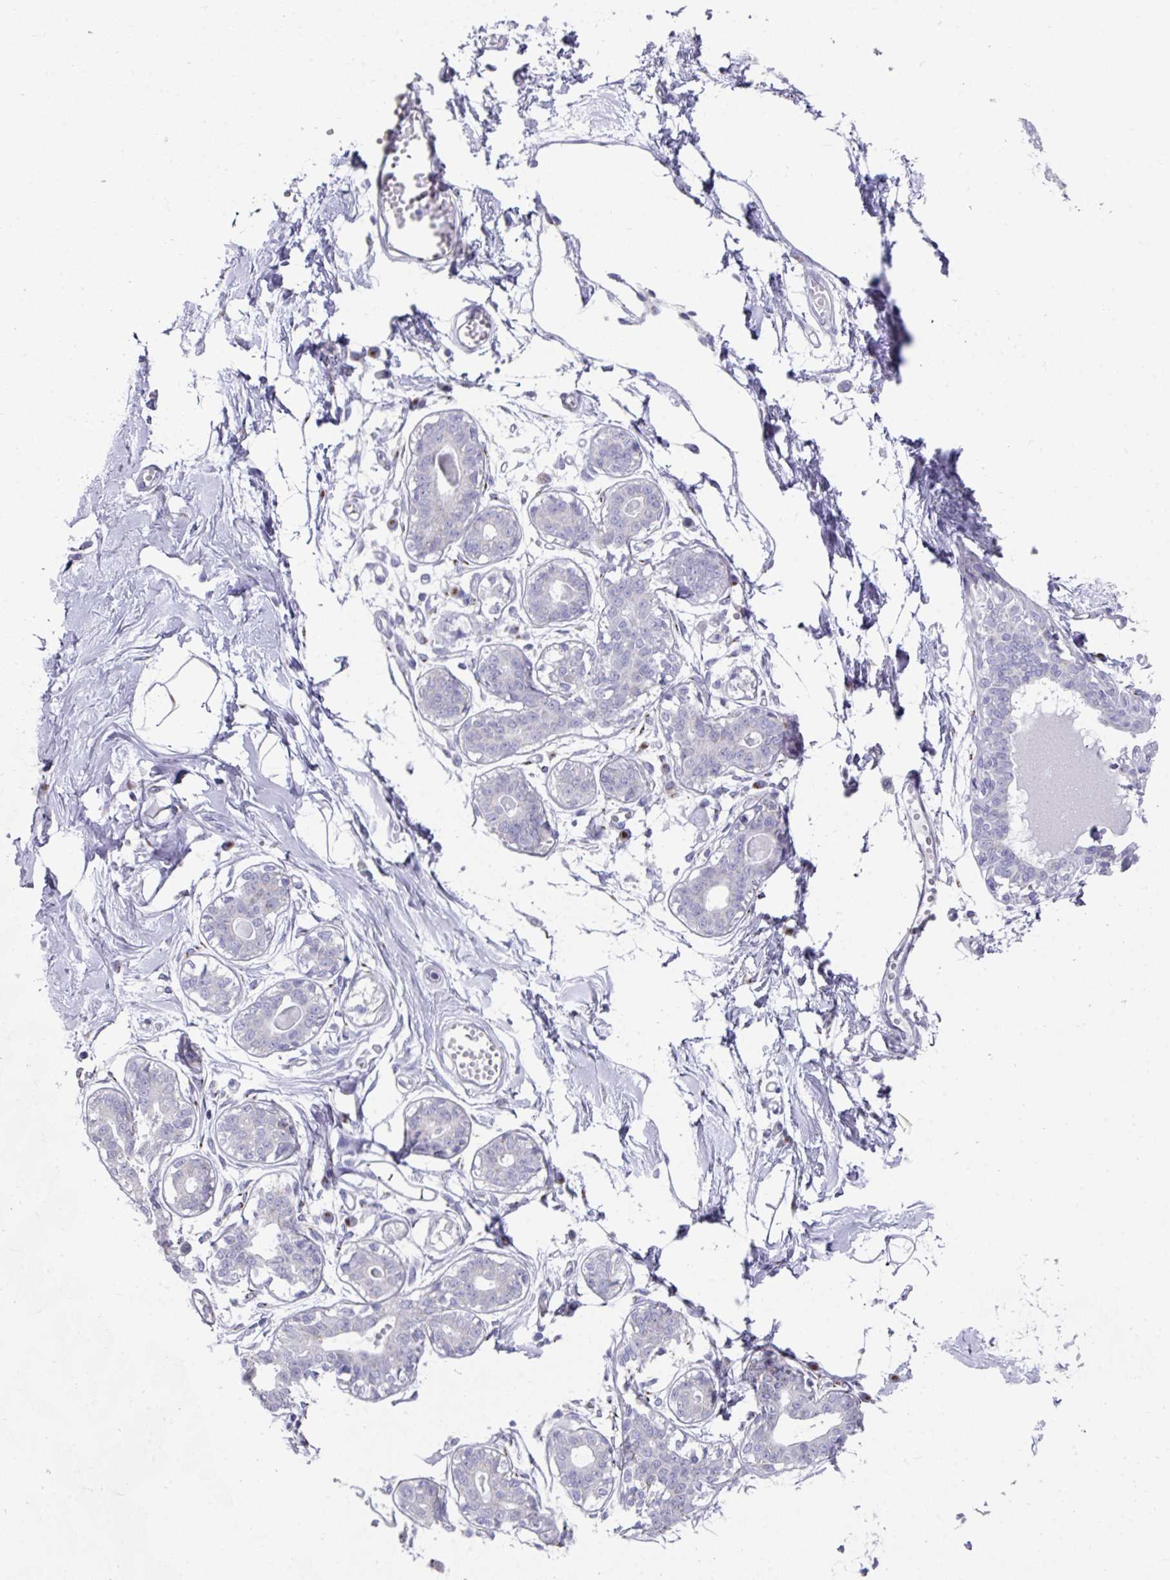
{"staining": {"intensity": "negative", "quantity": "none", "location": "none"}, "tissue": "breast", "cell_type": "Adipocytes", "image_type": "normal", "snomed": [{"axis": "morphology", "description": "Normal tissue, NOS"}, {"axis": "topography", "description": "Breast"}], "caption": "This is an immunohistochemistry photomicrograph of benign human breast. There is no staining in adipocytes.", "gene": "VKORC1L1", "patient": {"sex": "female", "age": 45}}